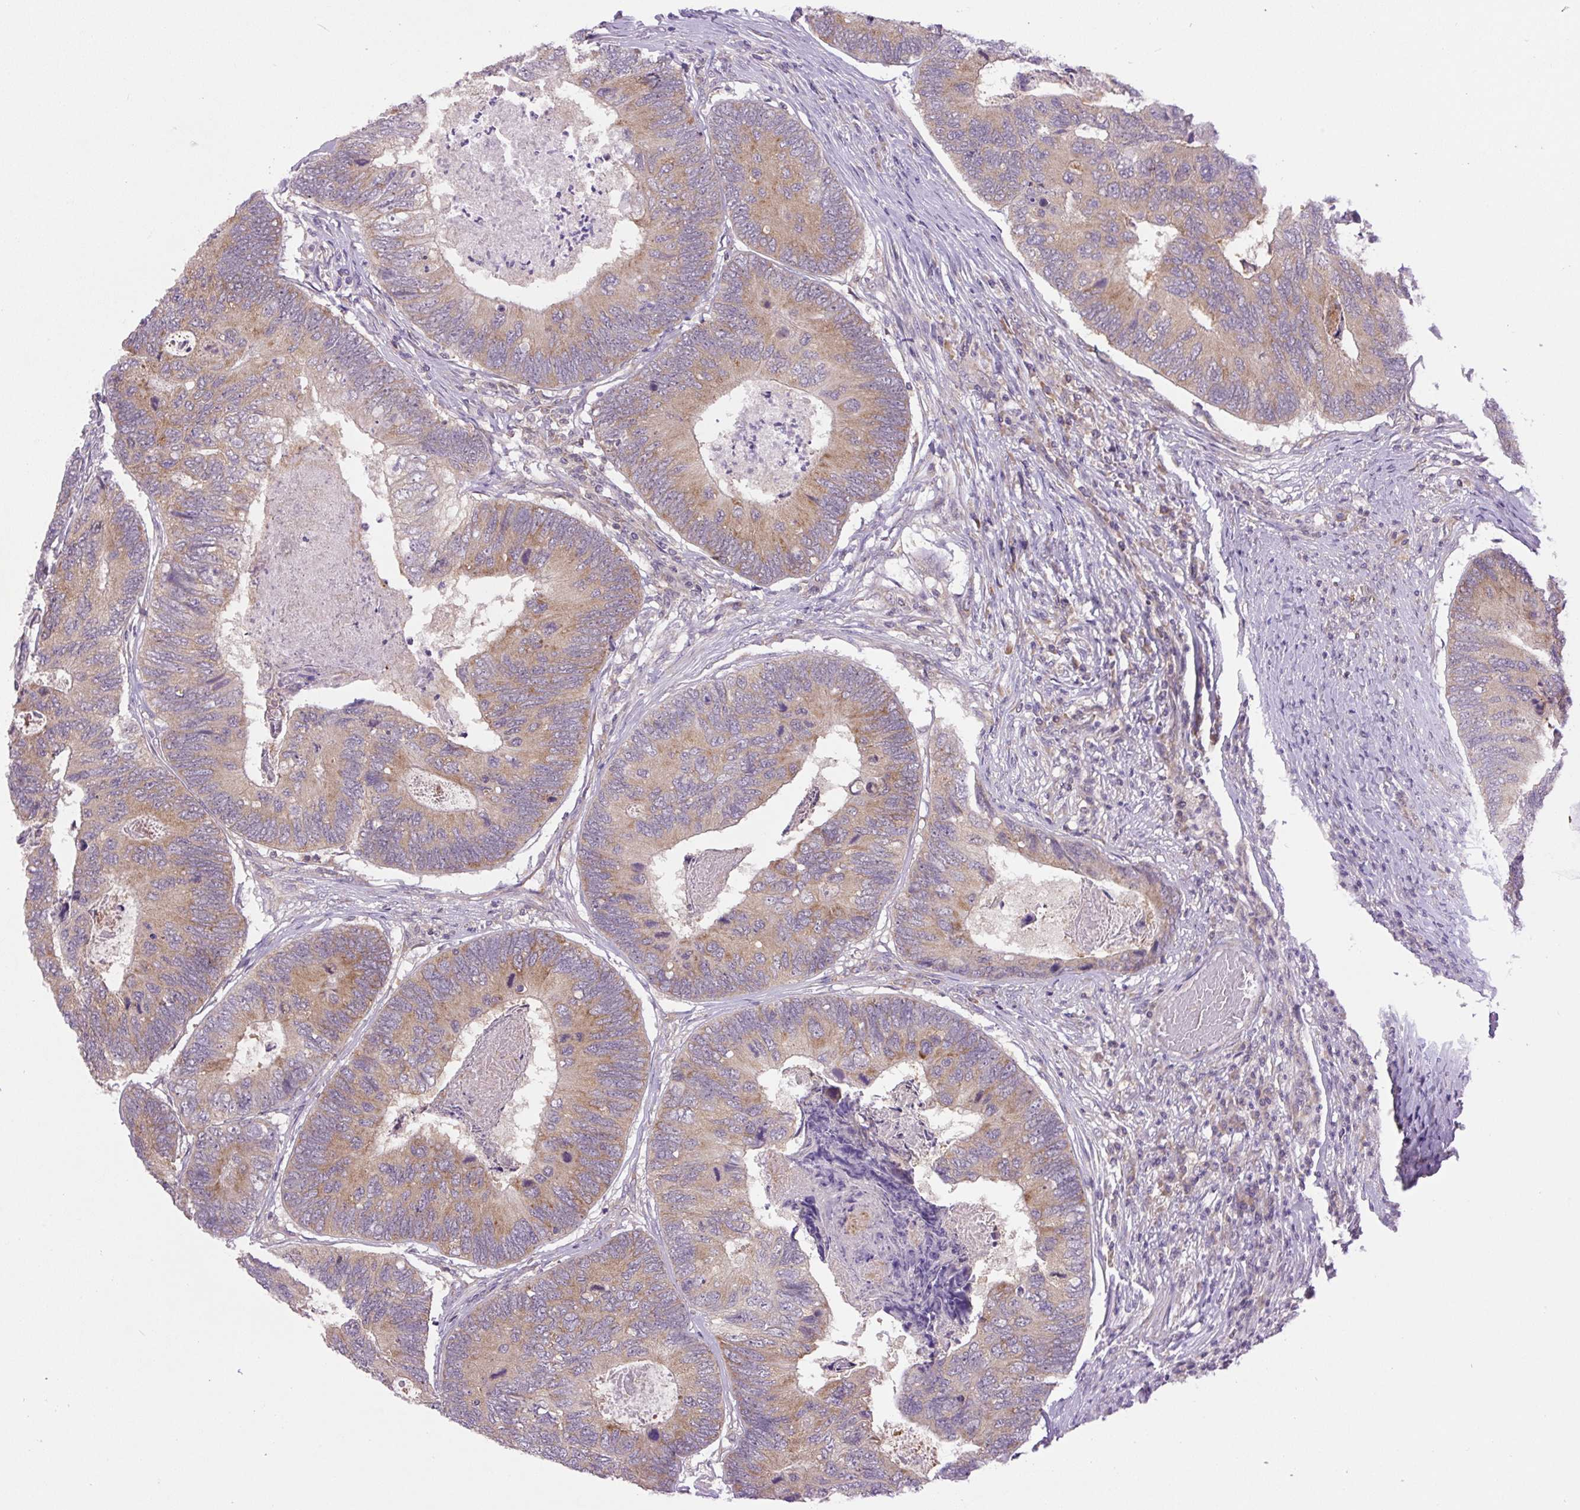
{"staining": {"intensity": "weak", "quantity": "25%-75%", "location": "cytoplasmic/membranous"}, "tissue": "colorectal cancer", "cell_type": "Tumor cells", "image_type": "cancer", "snomed": [{"axis": "morphology", "description": "Adenocarcinoma, NOS"}, {"axis": "topography", "description": "Colon"}], "caption": "IHC of colorectal cancer (adenocarcinoma) reveals low levels of weak cytoplasmic/membranous expression in approximately 25%-75% of tumor cells.", "gene": "MINK1", "patient": {"sex": "female", "age": 67}}